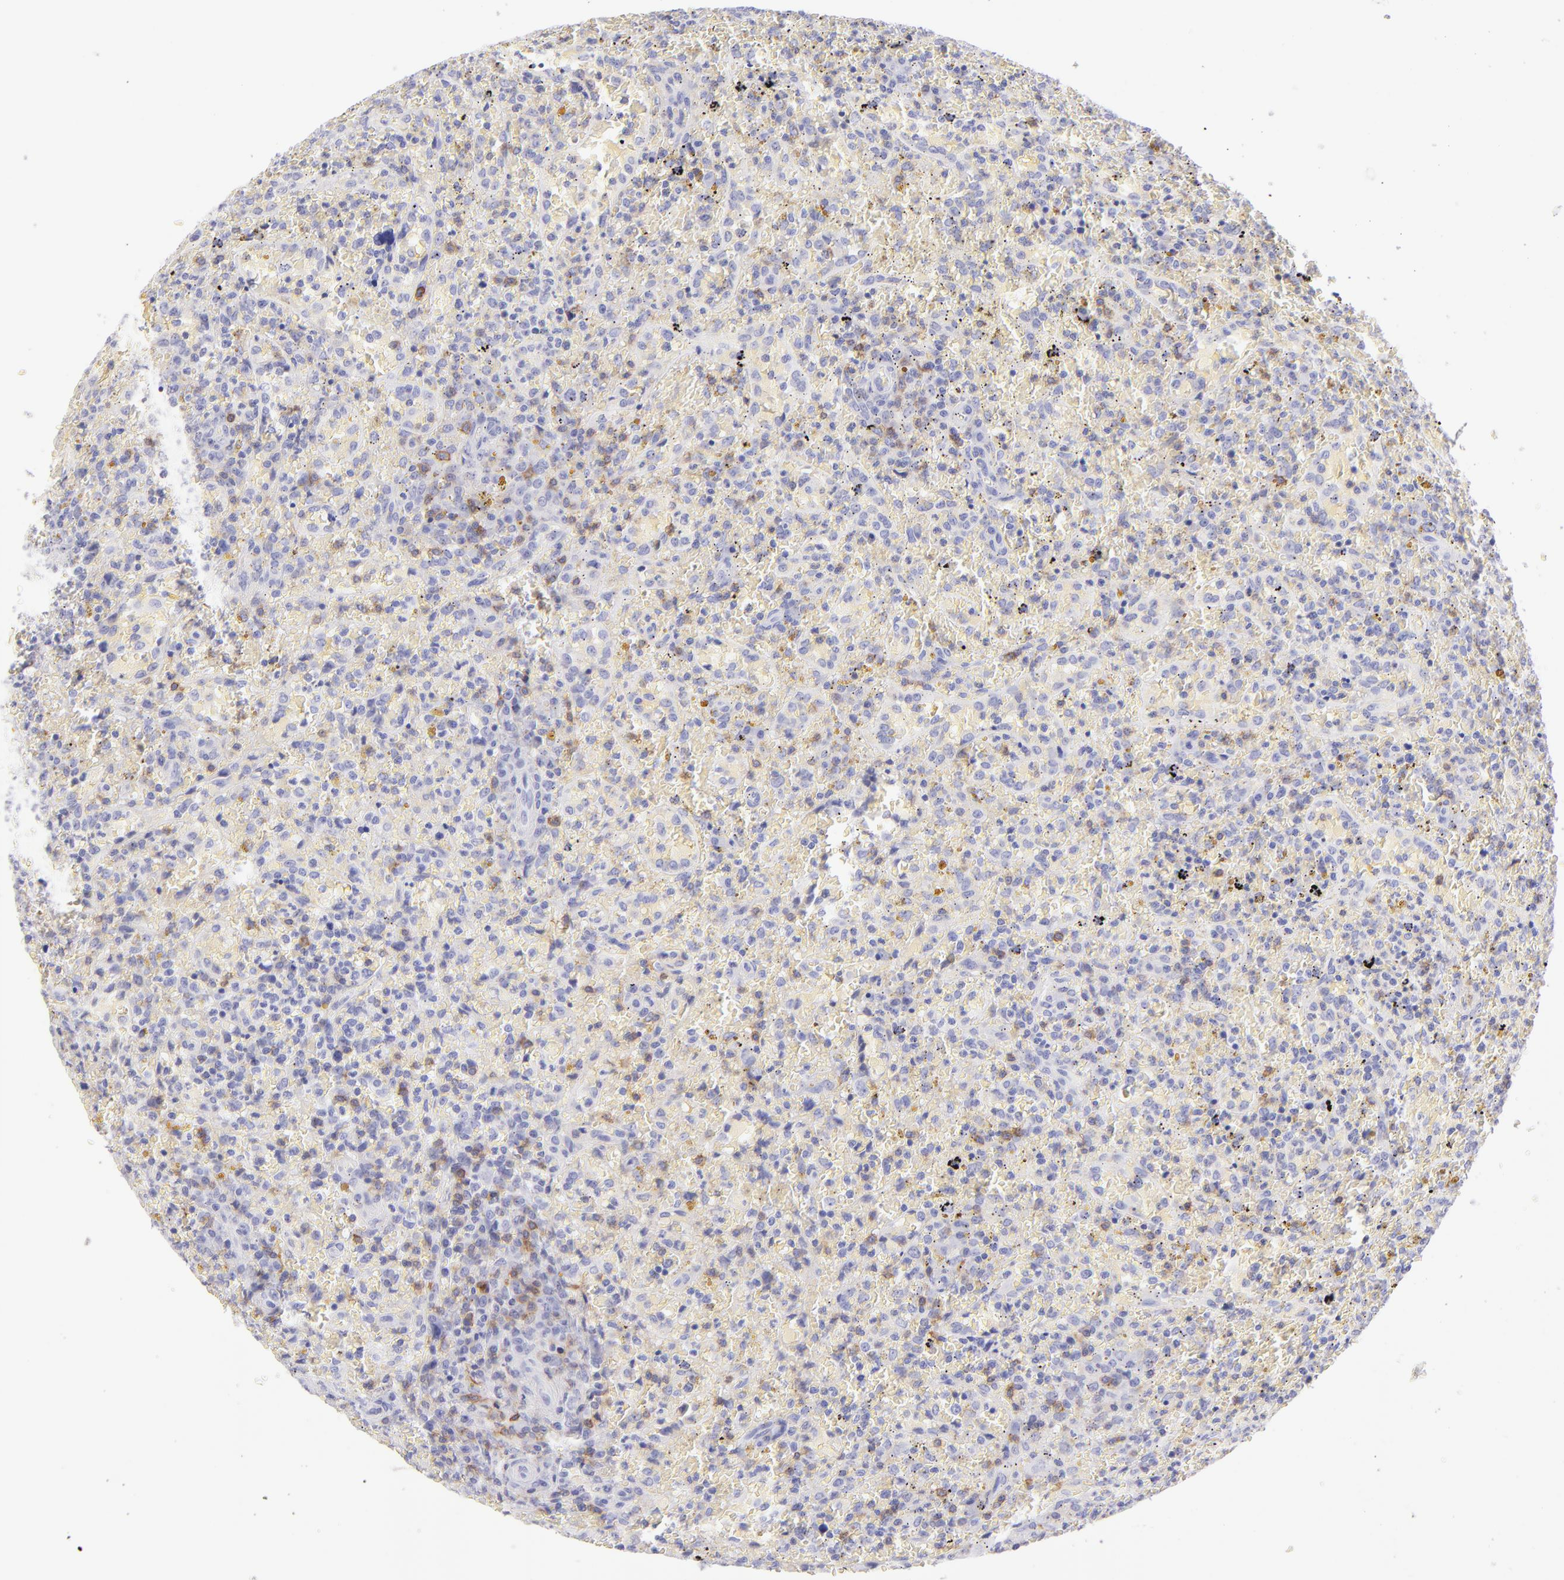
{"staining": {"intensity": "weak", "quantity": "<25%", "location": "cytoplasmic/membranous"}, "tissue": "lymphoma", "cell_type": "Tumor cells", "image_type": "cancer", "snomed": [{"axis": "morphology", "description": "Malignant lymphoma, non-Hodgkin's type, High grade"}, {"axis": "topography", "description": "Spleen"}, {"axis": "topography", "description": "Lymph node"}], "caption": "Immunohistochemistry photomicrograph of neoplastic tissue: human high-grade malignant lymphoma, non-Hodgkin's type stained with DAB (3,3'-diaminobenzidine) exhibits no significant protein staining in tumor cells. The staining is performed using DAB brown chromogen with nuclei counter-stained in using hematoxylin.", "gene": "CD69", "patient": {"sex": "female", "age": 70}}